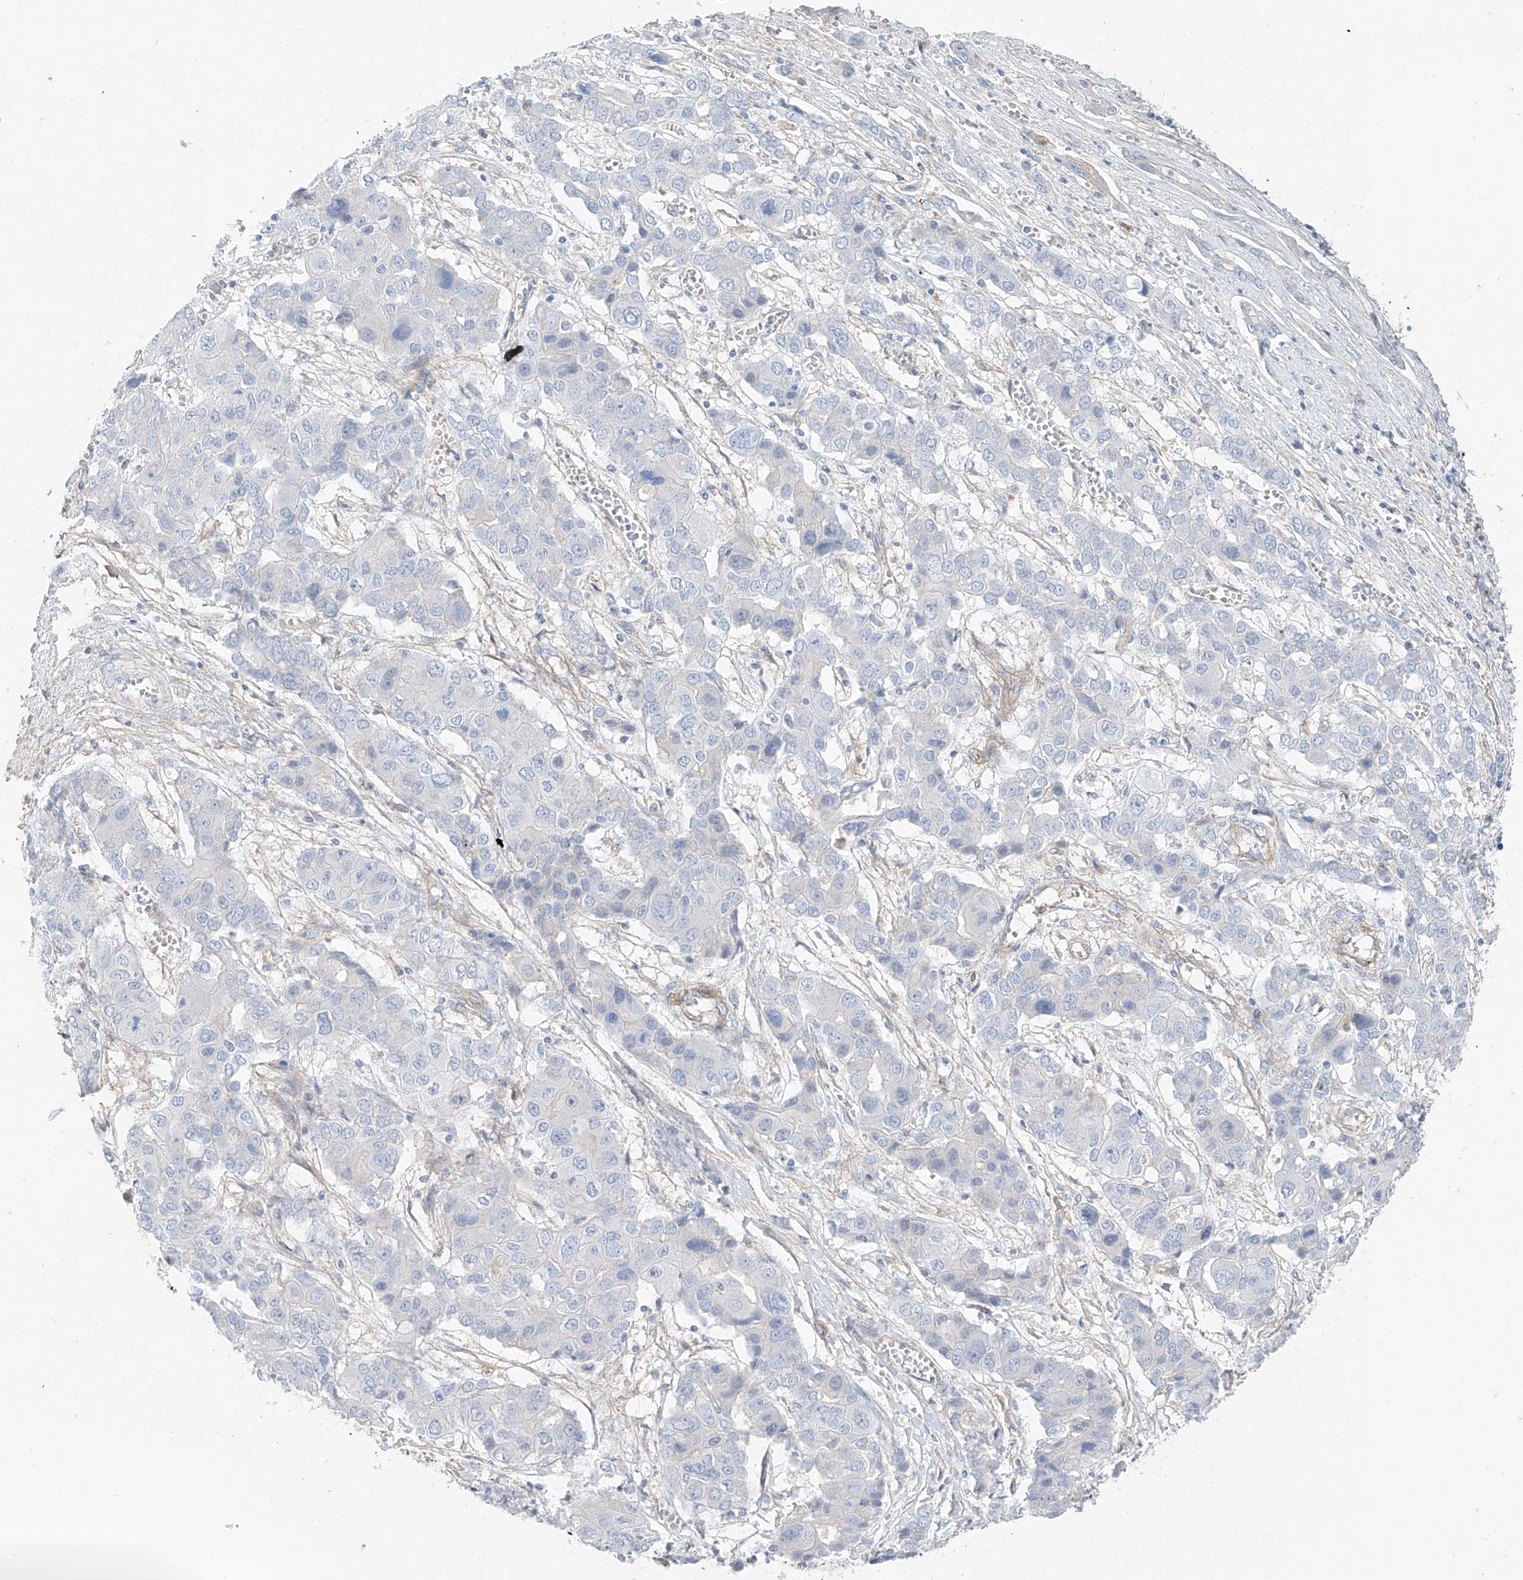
{"staining": {"intensity": "negative", "quantity": "none", "location": "none"}, "tissue": "liver cancer", "cell_type": "Tumor cells", "image_type": "cancer", "snomed": [{"axis": "morphology", "description": "Cholangiocarcinoma"}, {"axis": "topography", "description": "Liver"}], "caption": "Immunohistochemical staining of human cholangiocarcinoma (liver) reveals no significant positivity in tumor cells.", "gene": "ITGA9", "patient": {"sex": "male", "age": 67}}